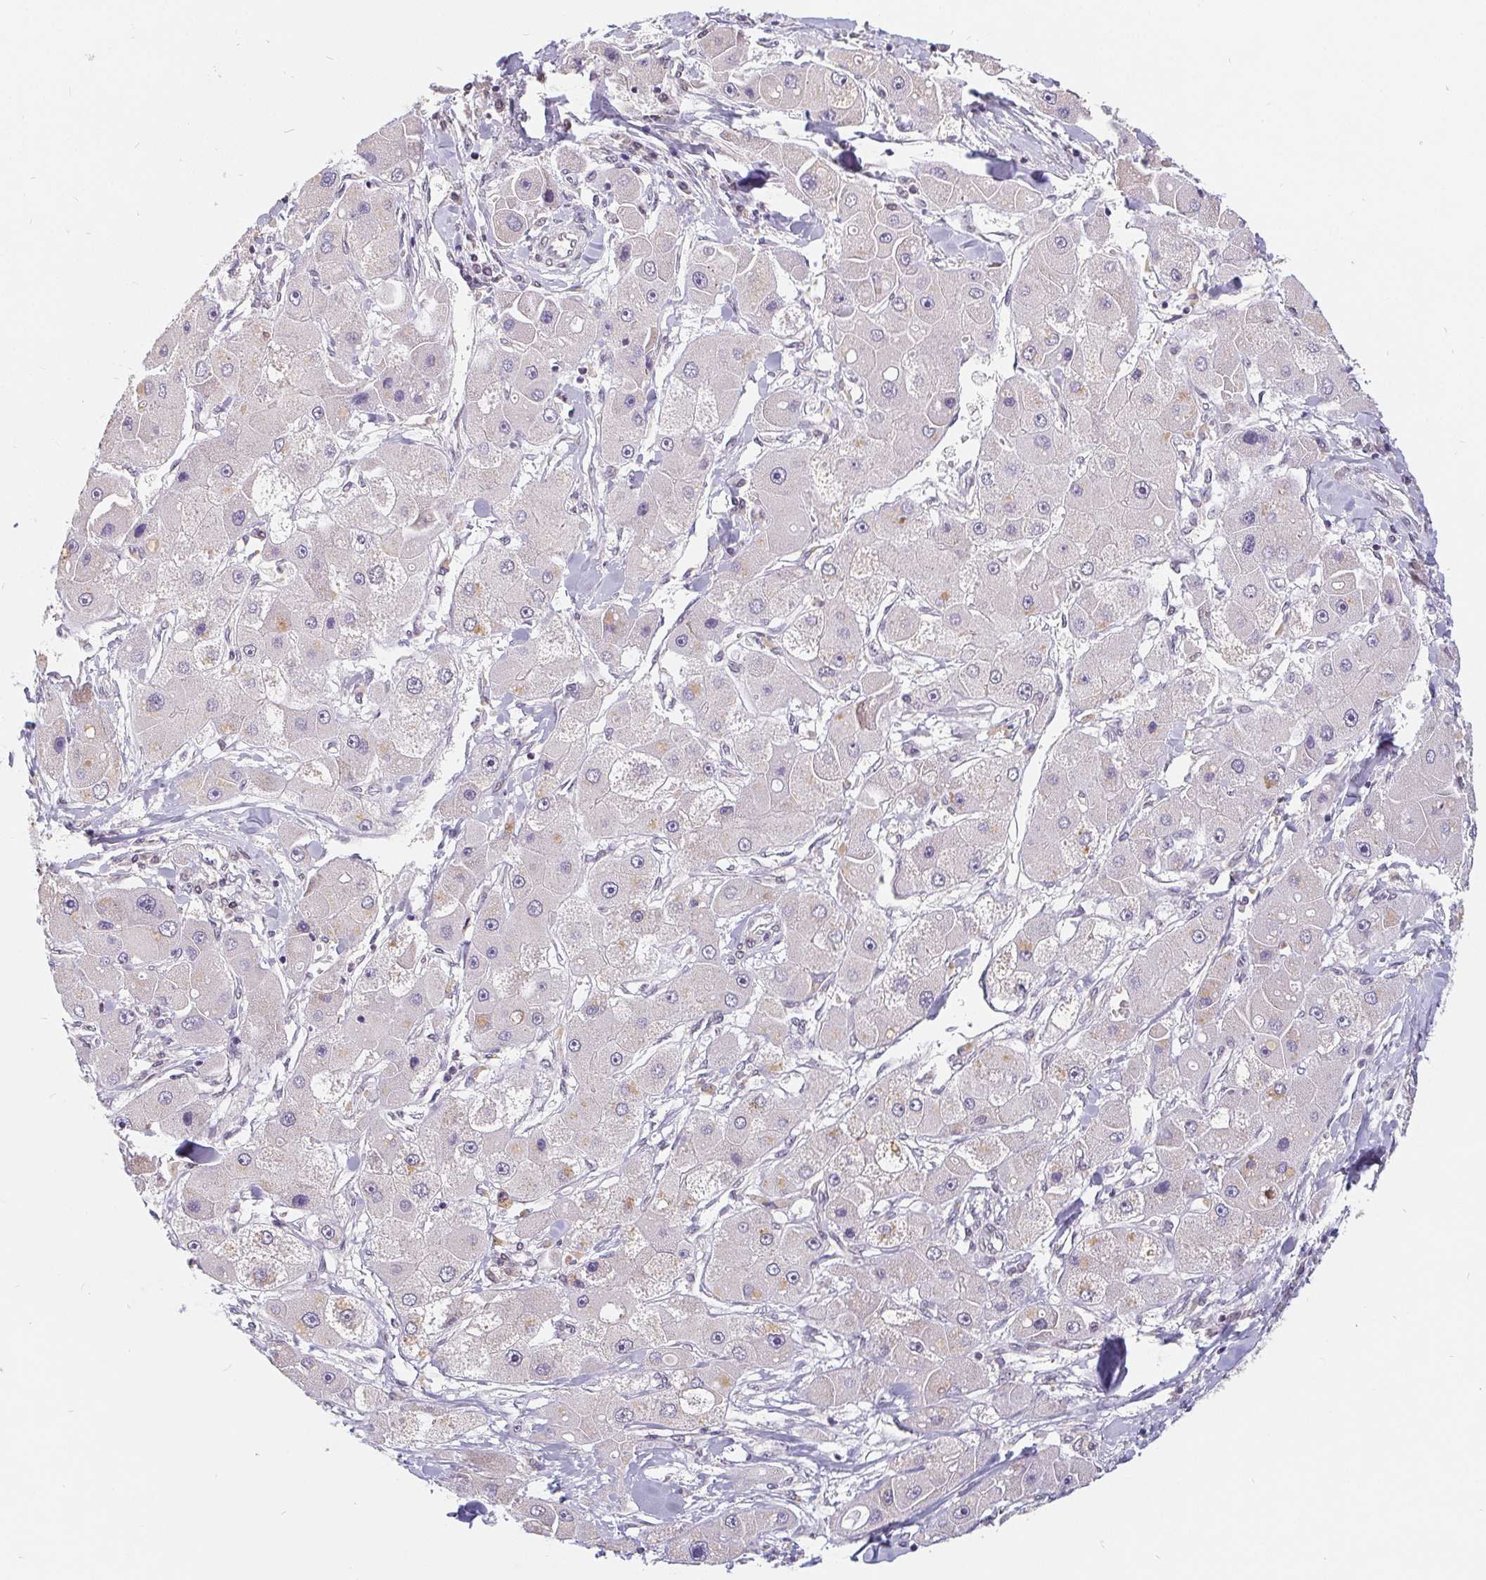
{"staining": {"intensity": "negative", "quantity": "none", "location": "none"}, "tissue": "liver cancer", "cell_type": "Tumor cells", "image_type": "cancer", "snomed": [{"axis": "morphology", "description": "Carcinoma, Hepatocellular, NOS"}, {"axis": "topography", "description": "Liver"}], "caption": "Micrograph shows no significant protein staining in tumor cells of liver hepatocellular carcinoma. (DAB (3,3'-diaminobenzidine) immunohistochemistry, high magnification).", "gene": "POU2F1", "patient": {"sex": "male", "age": 24}}